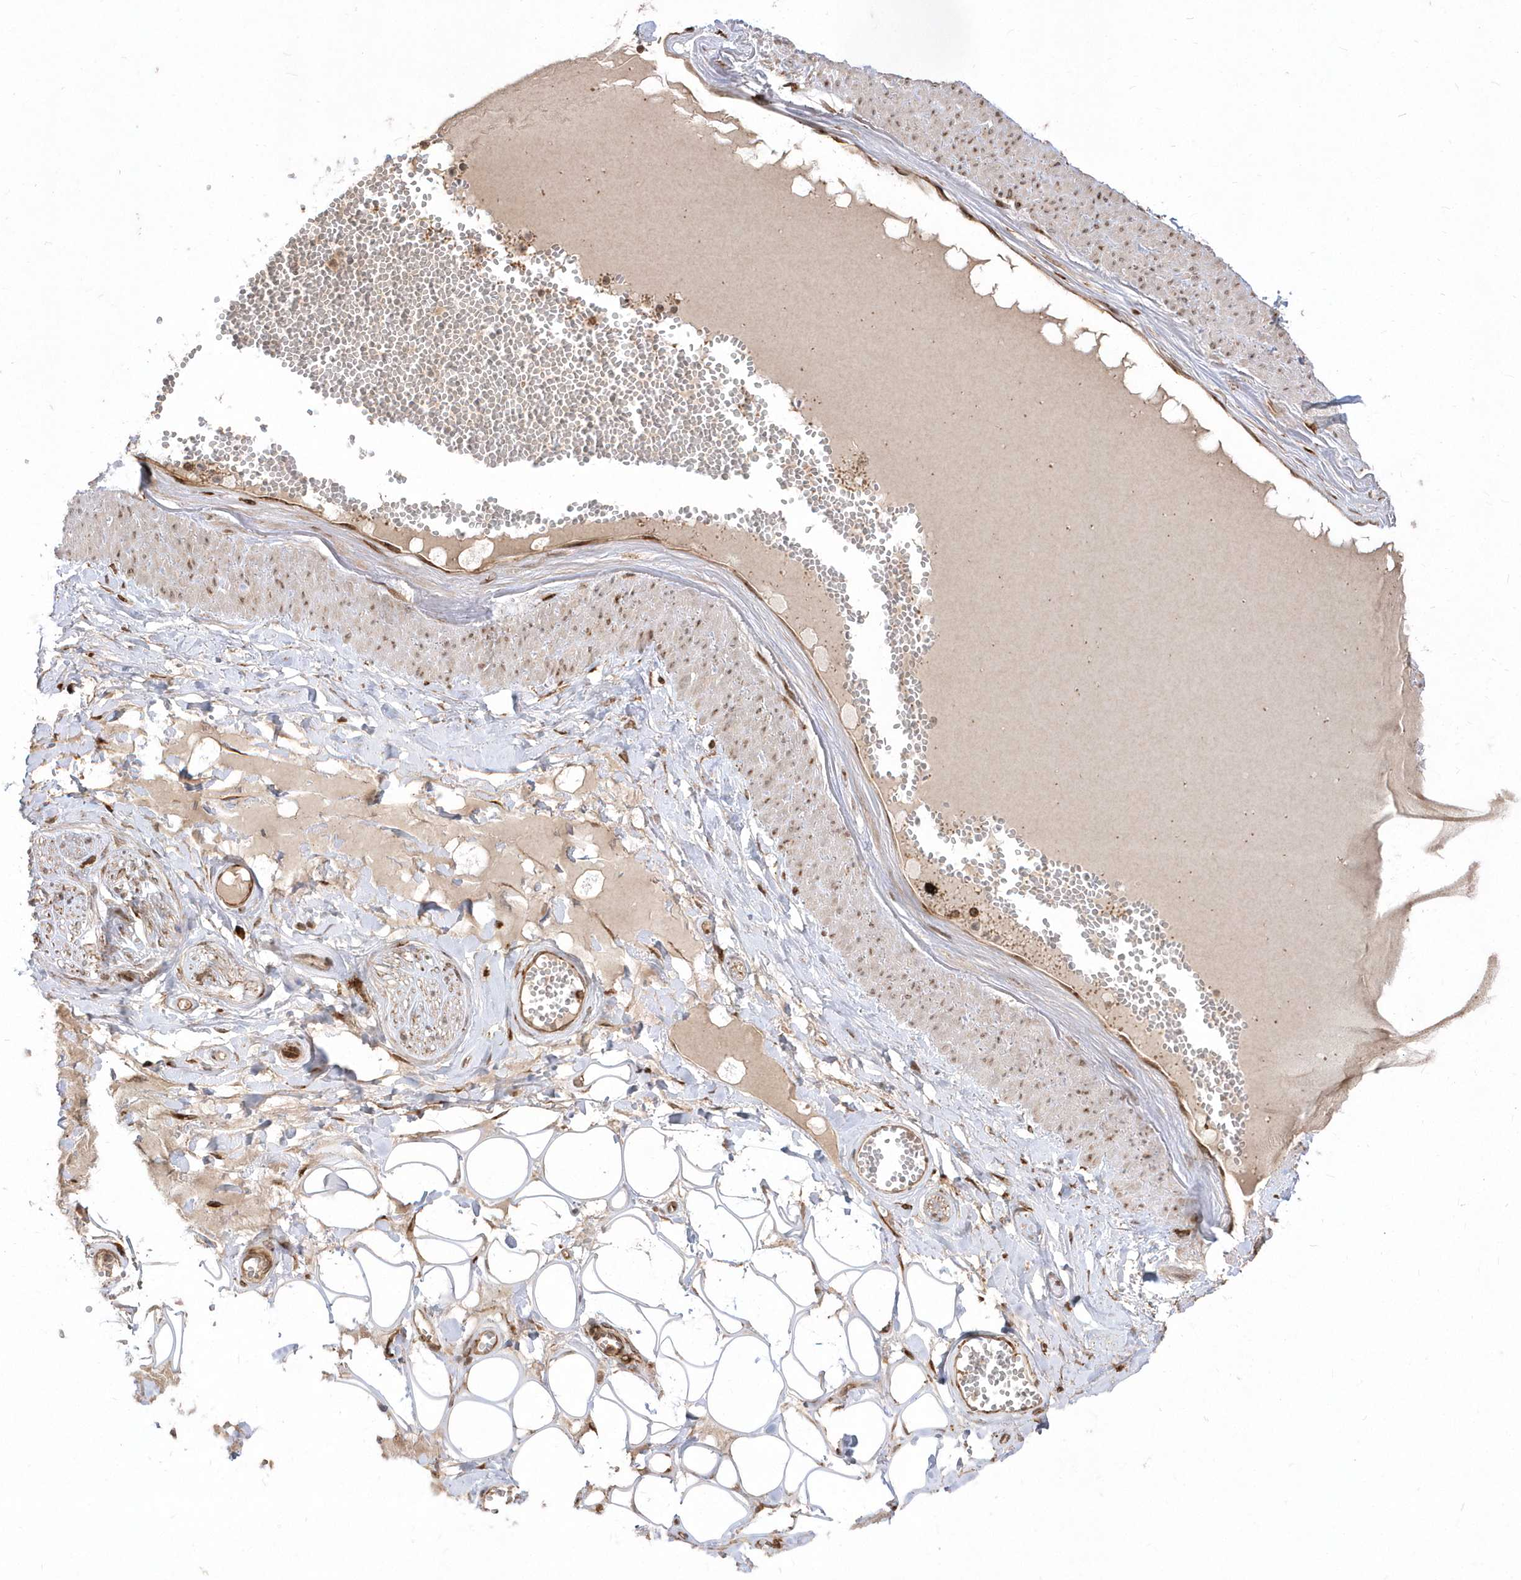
{"staining": {"intensity": "moderate", "quantity": "25%-75%", "location": "cytoplasmic/membranous"}, "tissue": "adipose tissue", "cell_type": "Adipocytes", "image_type": "normal", "snomed": [{"axis": "morphology", "description": "Normal tissue, NOS"}, {"axis": "morphology", "description": "Inflammation, NOS"}, {"axis": "topography", "description": "Salivary gland"}, {"axis": "topography", "description": "Peripheral nerve tissue"}], "caption": "This is a micrograph of immunohistochemistry (IHC) staining of benign adipose tissue, which shows moderate staining in the cytoplasmic/membranous of adipocytes.", "gene": "EPC2", "patient": {"sex": "female", "age": 75}}